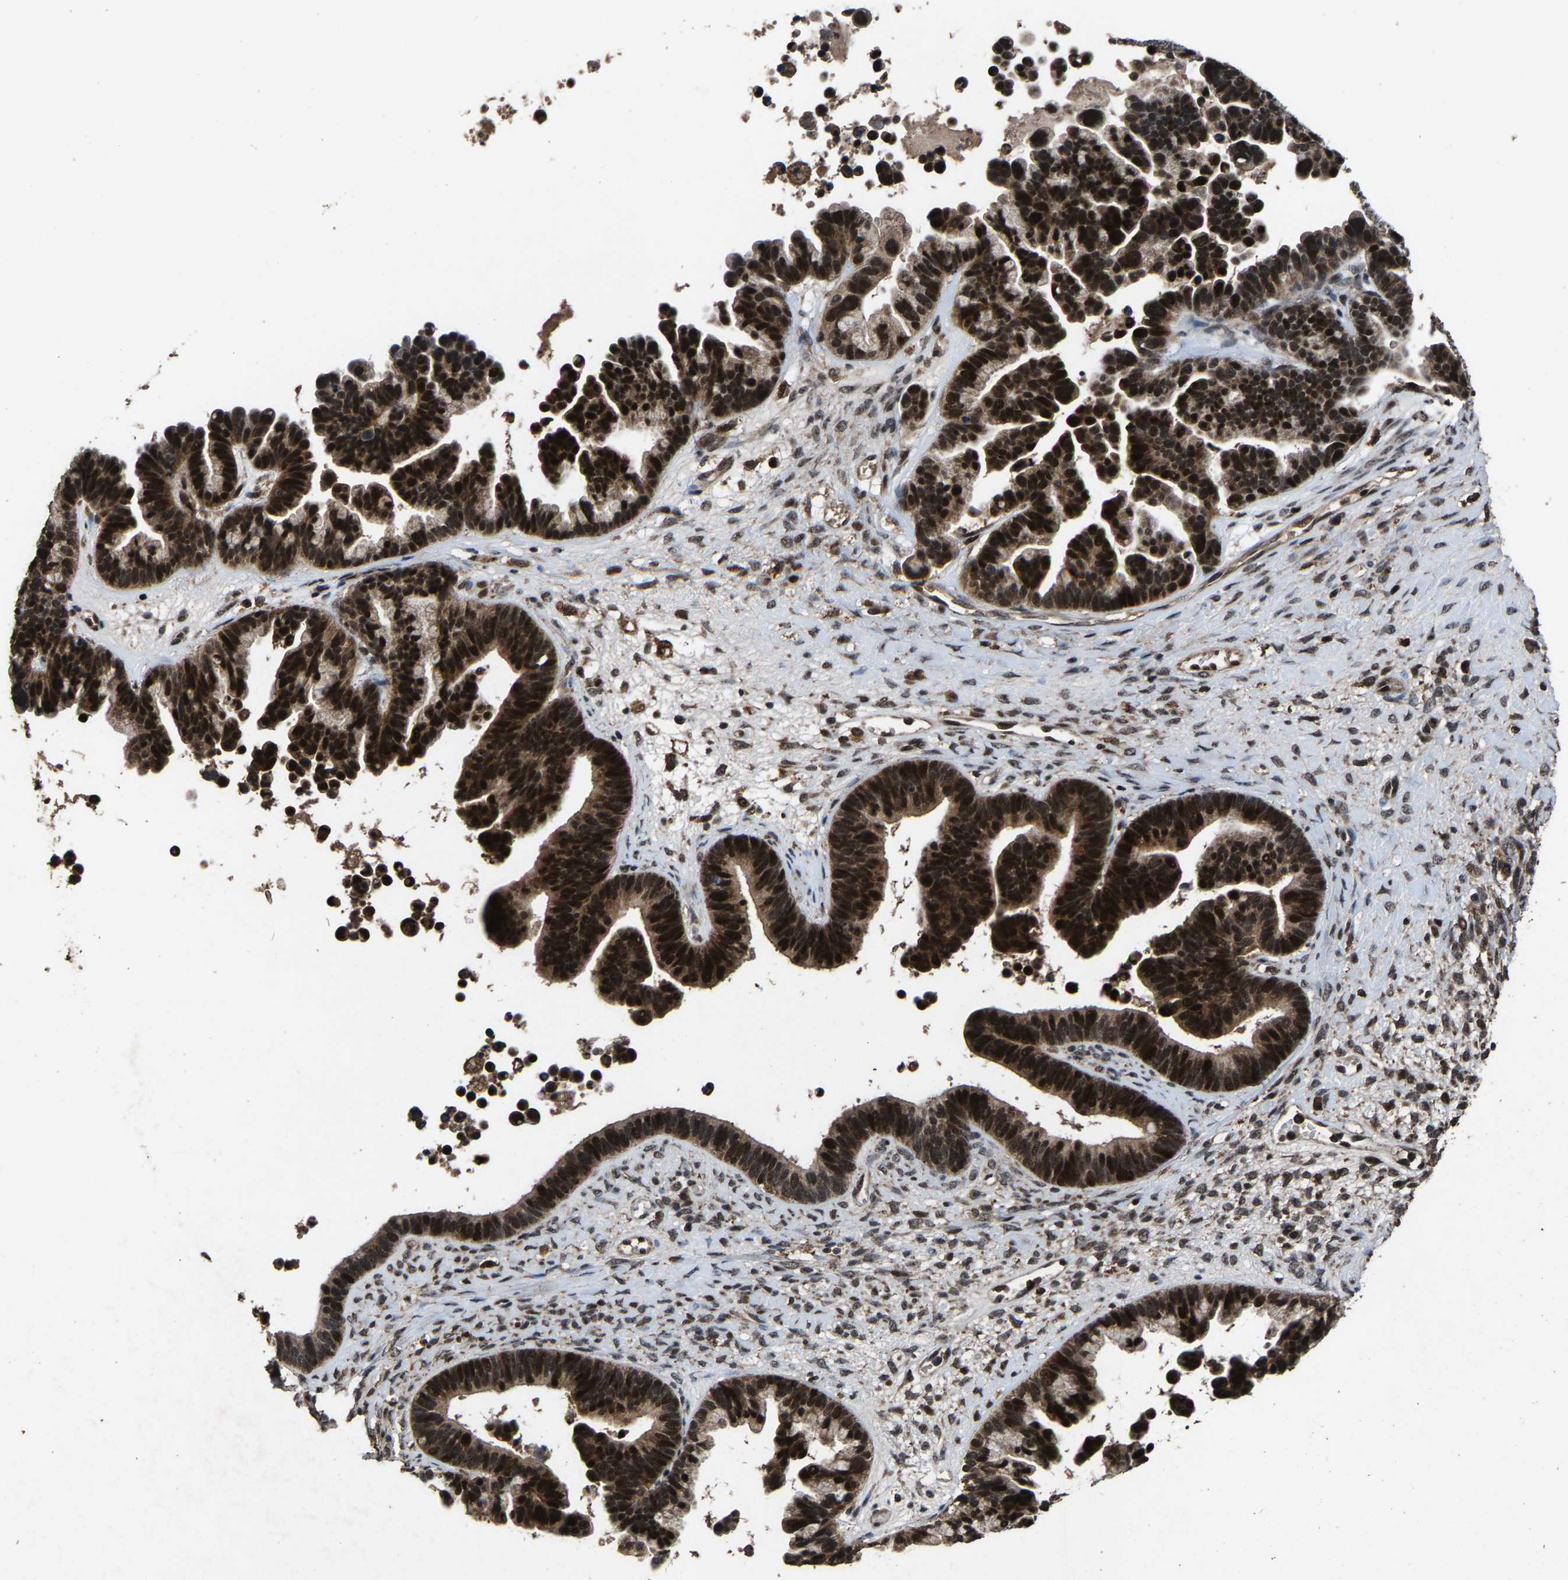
{"staining": {"intensity": "strong", "quantity": ">75%", "location": "nuclear"}, "tissue": "ovarian cancer", "cell_type": "Tumor cells", "image_type": "cancer", "snomed": [{"axis": "morphology", "description": "Cystadenocarcinoma, serous, NOS"}, {"axis": "topography", "description": "Ovary"}], "caption": "Human ovarian cancer stained with a brown dye reveals strong nuclear positive positivity in about >75% of tumor cells.", "gene": "HAUS6", "patient": {"sex": "female", "age": 56}}